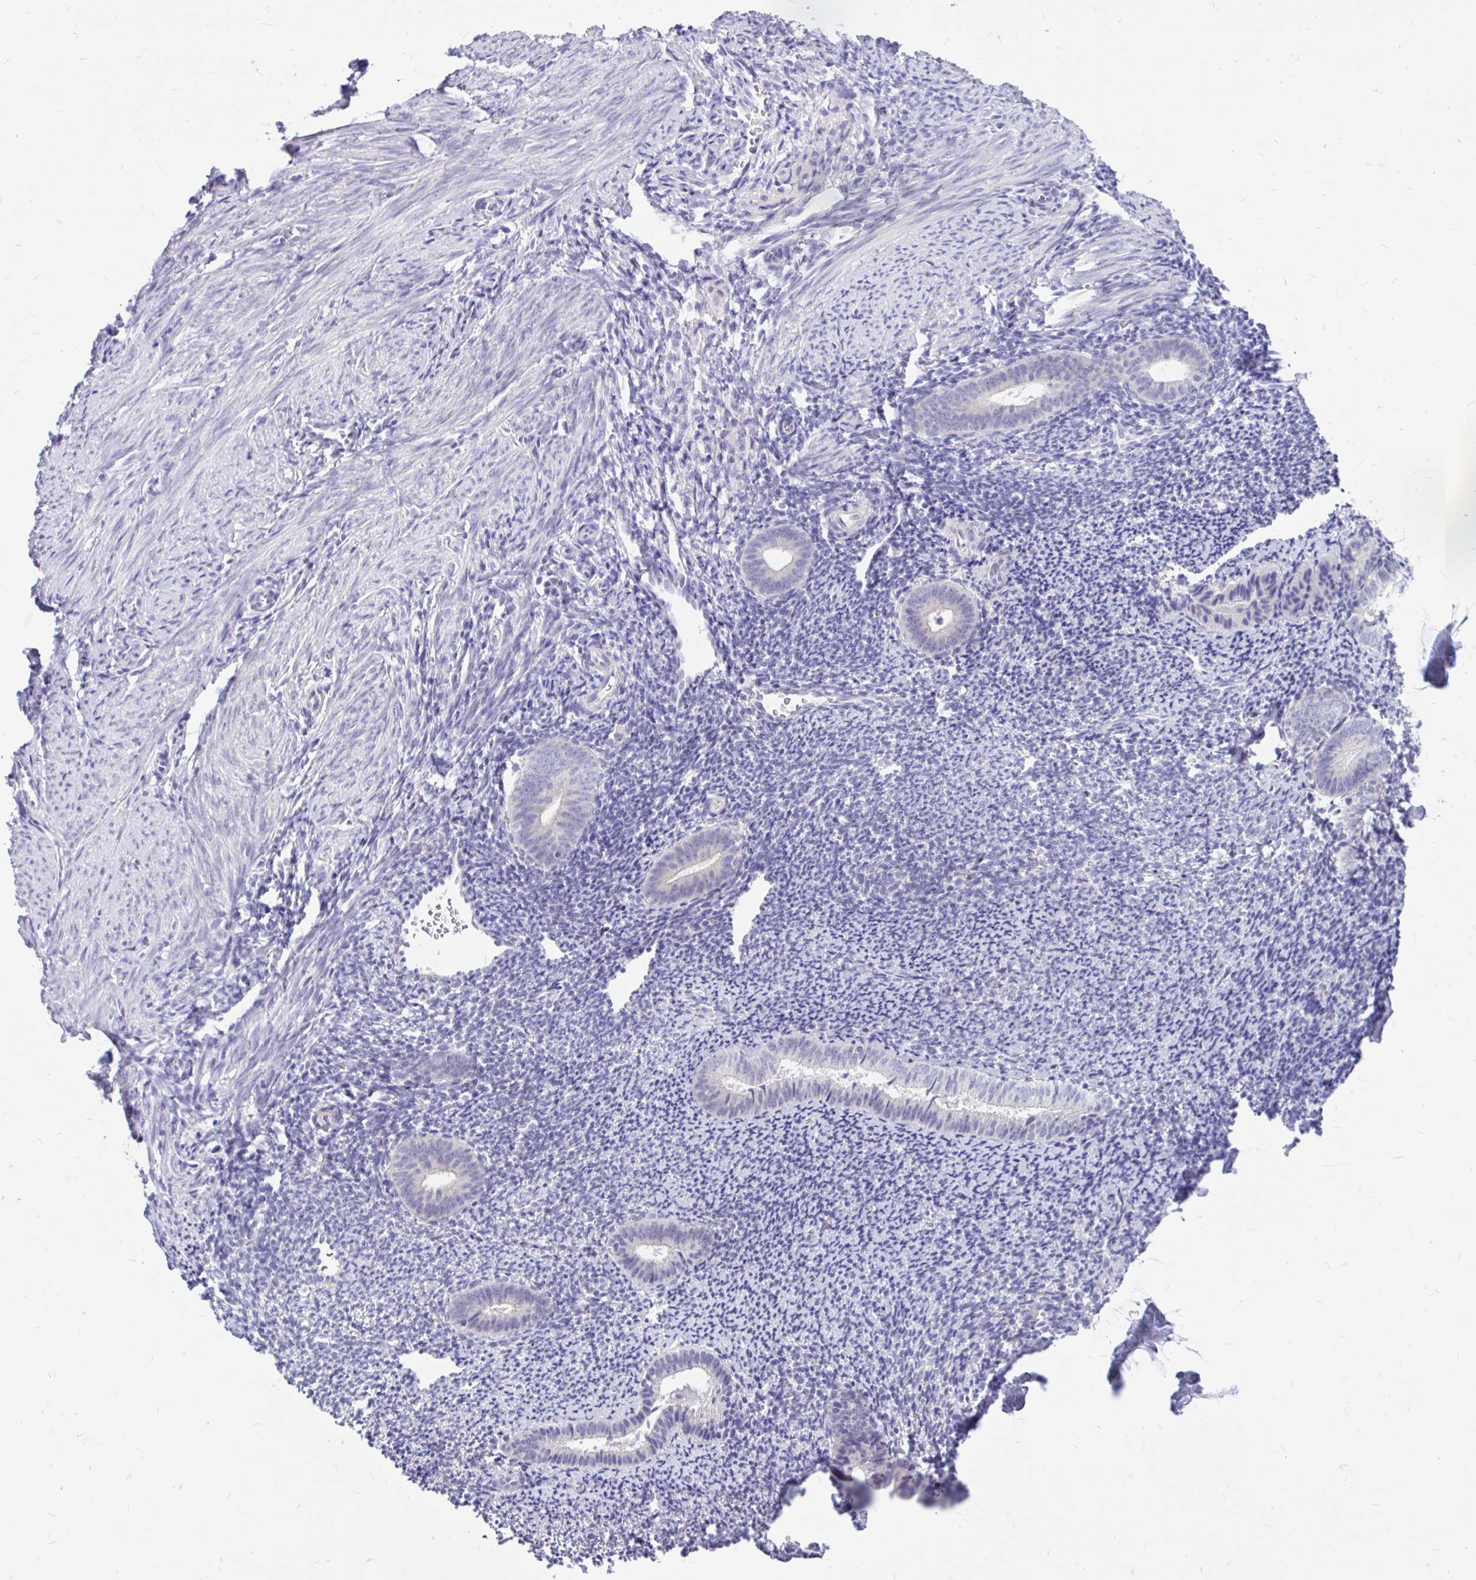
{"staining": {"intensity": "negative", "quantity": "none", "location": "none"}, "tissue": "endometrium", "cell_type": "Cells in endometrial stroma", "image_type": "normal", "snomed": [{"axis": "morphology", "description": "Normal tissue, NOS"}, {"axis": "topography", "description": "Endometrium"}], "caption": "Immunohistochemical staining of unremarkable endometrium reveals no significant staining in cells in endometrial stroma.", "gene": "MAP1LC3A", "patient": {"sex": "female", "age": 39}}